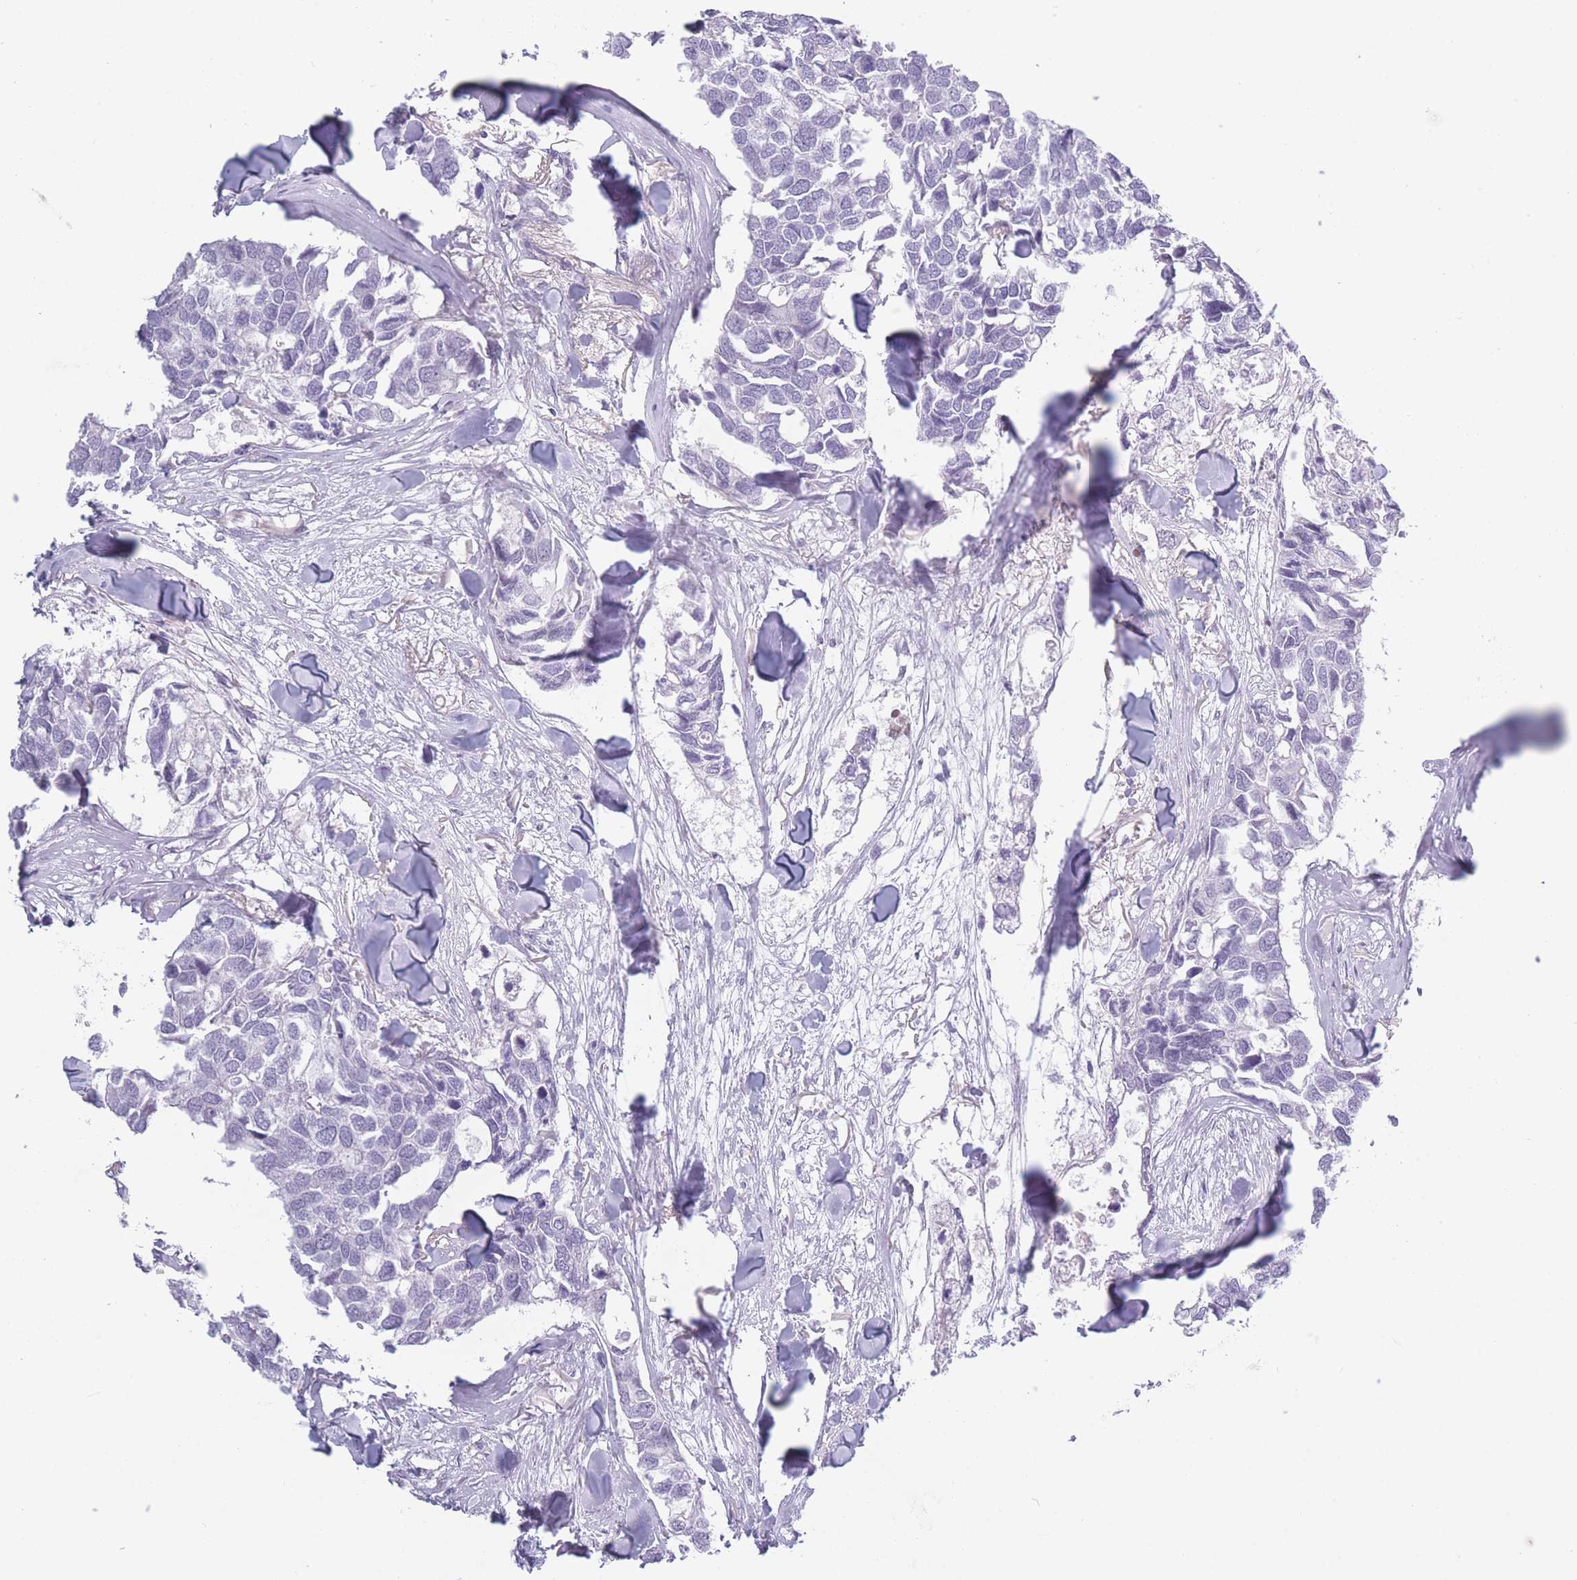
{"staining": {"intensity": "negative", "quantity": "none", "location": "none"}, "tissue": "breast cancer", "cell_type": "Tumor cells", "image_type": "cancer", "snomed": [{"axis": "morphology", "description": "Duct carcinoma"}, {"axis": "topography", "description": "Breast"}], "caption": "IHC image of breast cancer stained for a protein (brown), which exhibits no staining in tumor cells. (Stains: DAB immunohistochemistry (IHC) with hematoxylin counter stain, Microscopy: brightfield microscopy at high magnification).", "gene": "PLEKHG2", "patient": {"sex": "female", "age": 83}}